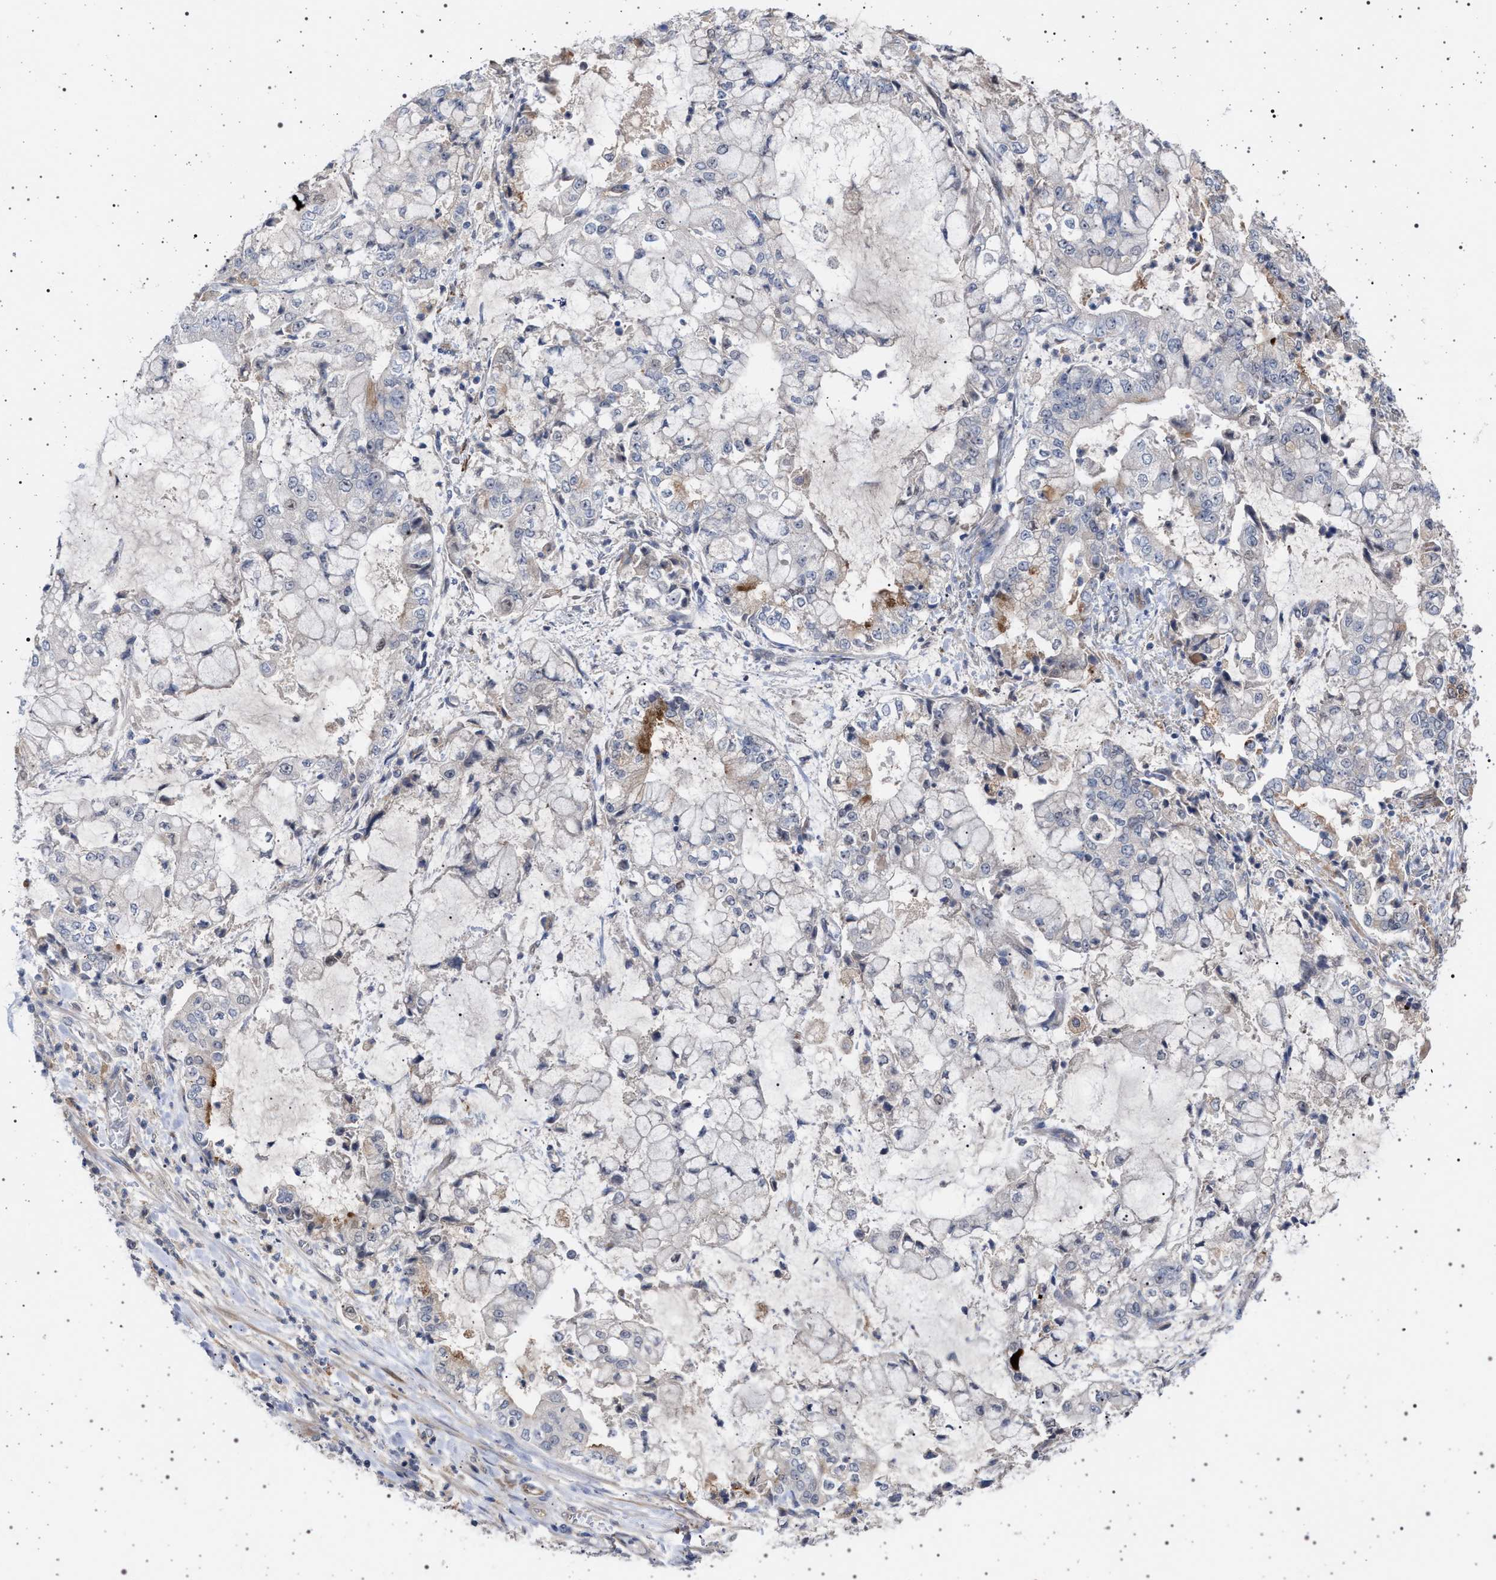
{"staining": {"intensity": "negative", "quantity": "none", "location": "none"}, "tissue": "stomach cancer", "cell_type": "Tumor cells", "image_type": "cancer", "snomed": [{"axis": "morphology", "description": "Adenocarcinoma, NOS"}, {"axis": "topography", "description": "Stomach"}], "caption": "Immunohistochemistry micrograph of human stomach cancer stained for a protein (brown), which shows no staining in tumor cells.", "gene": "RBM48", "patient": {"sex": "male", "age": 76}}